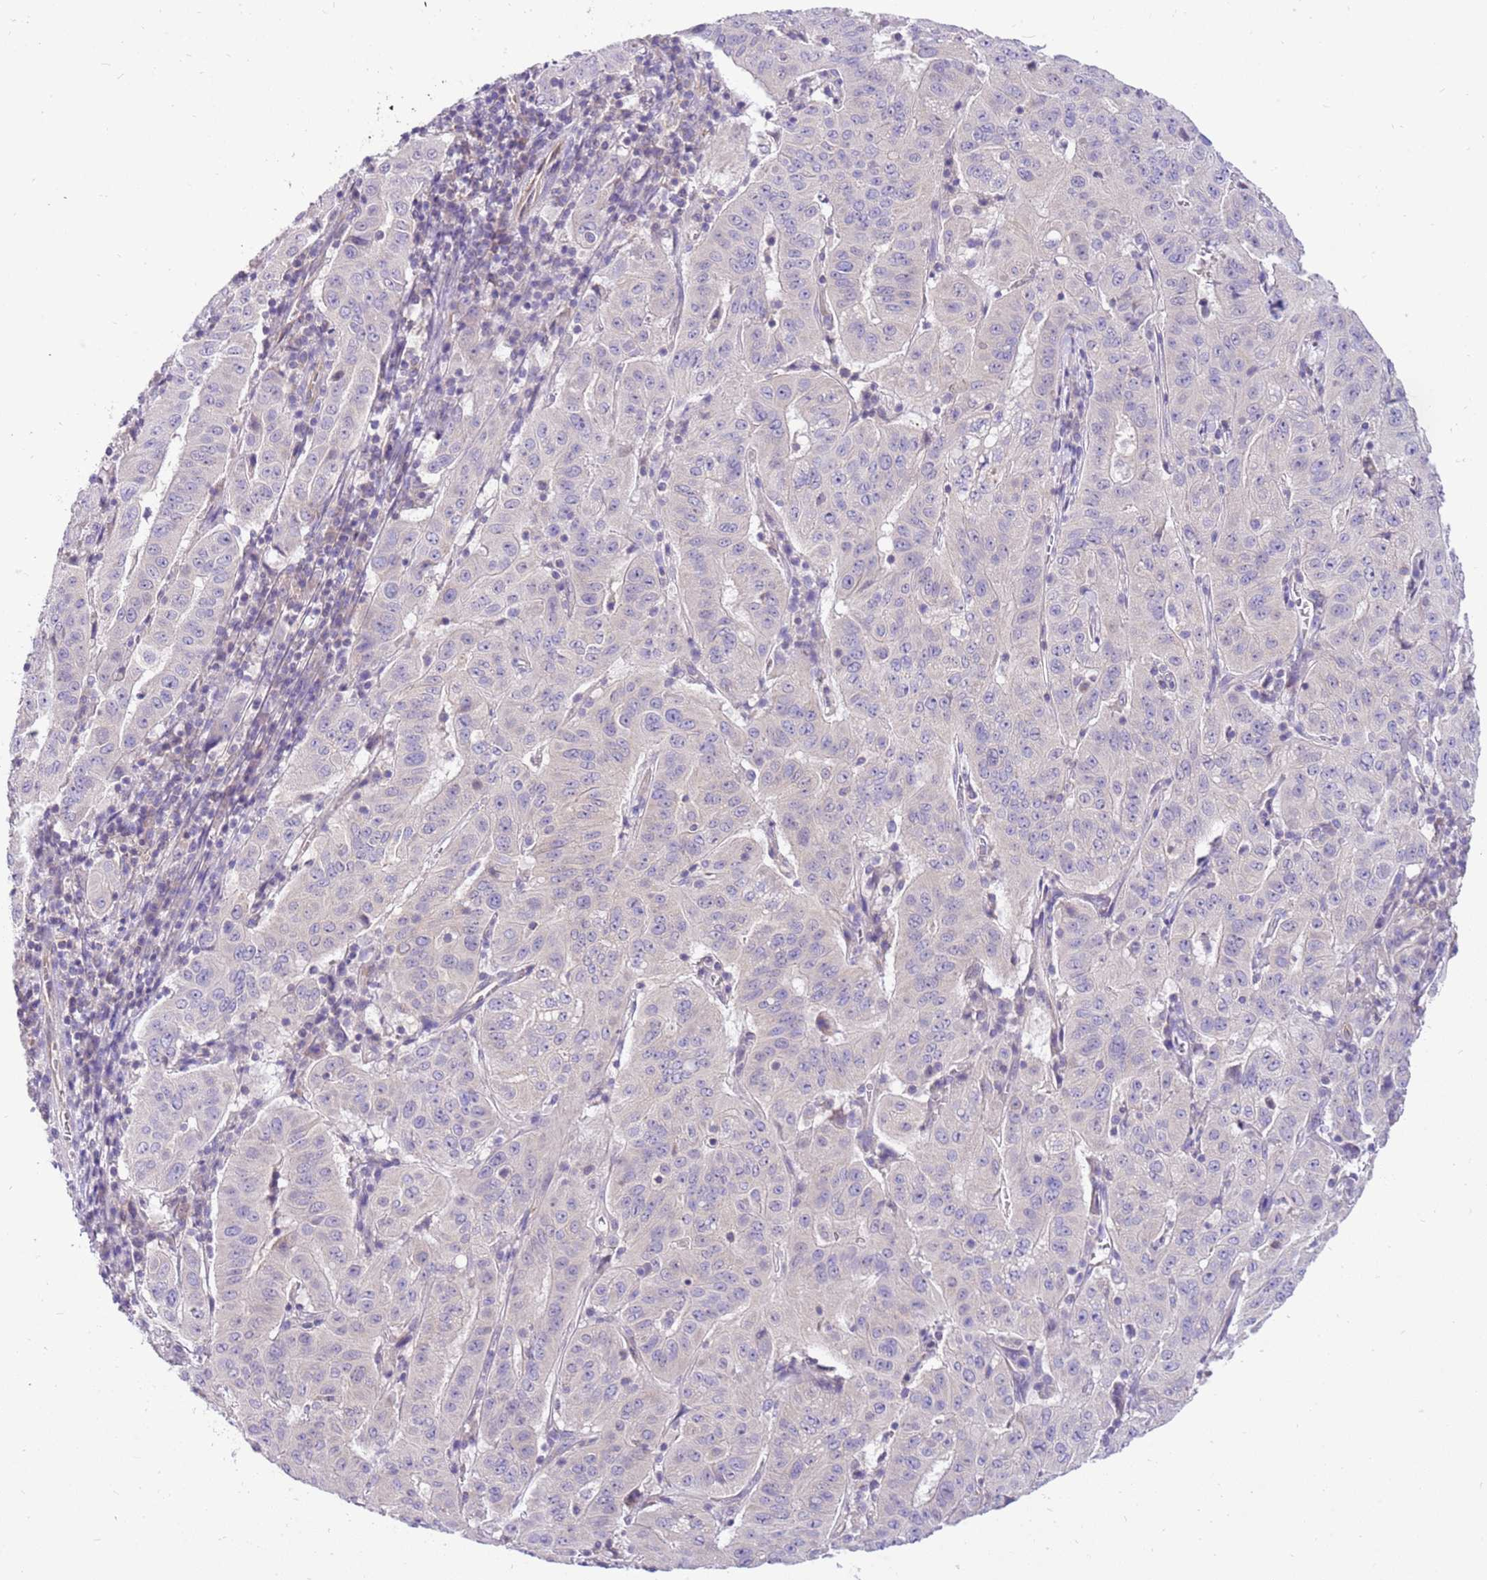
{"staining": {"intensity": "negative", "quantity": "none", "location": "none"}, "tissue": "pancreatic cancer", "cell_type": "Tumor cells", "image_type": "cancer", "snomed": [{"axis": "morphology", "description": "Adenocarcinoma, NOS"}, {"axis": "topography", "description": "Pancreas"}], "caption": "A histopathology image of pancreatic cancer stained for a protein exhibits no brown staining in tumor cells. The staining is performed using DAB brown chromogen with nuclei counter-stained in using hematoxylin.", "gene": "GLCE", "patient": {"sex": "male", "age": 63}}